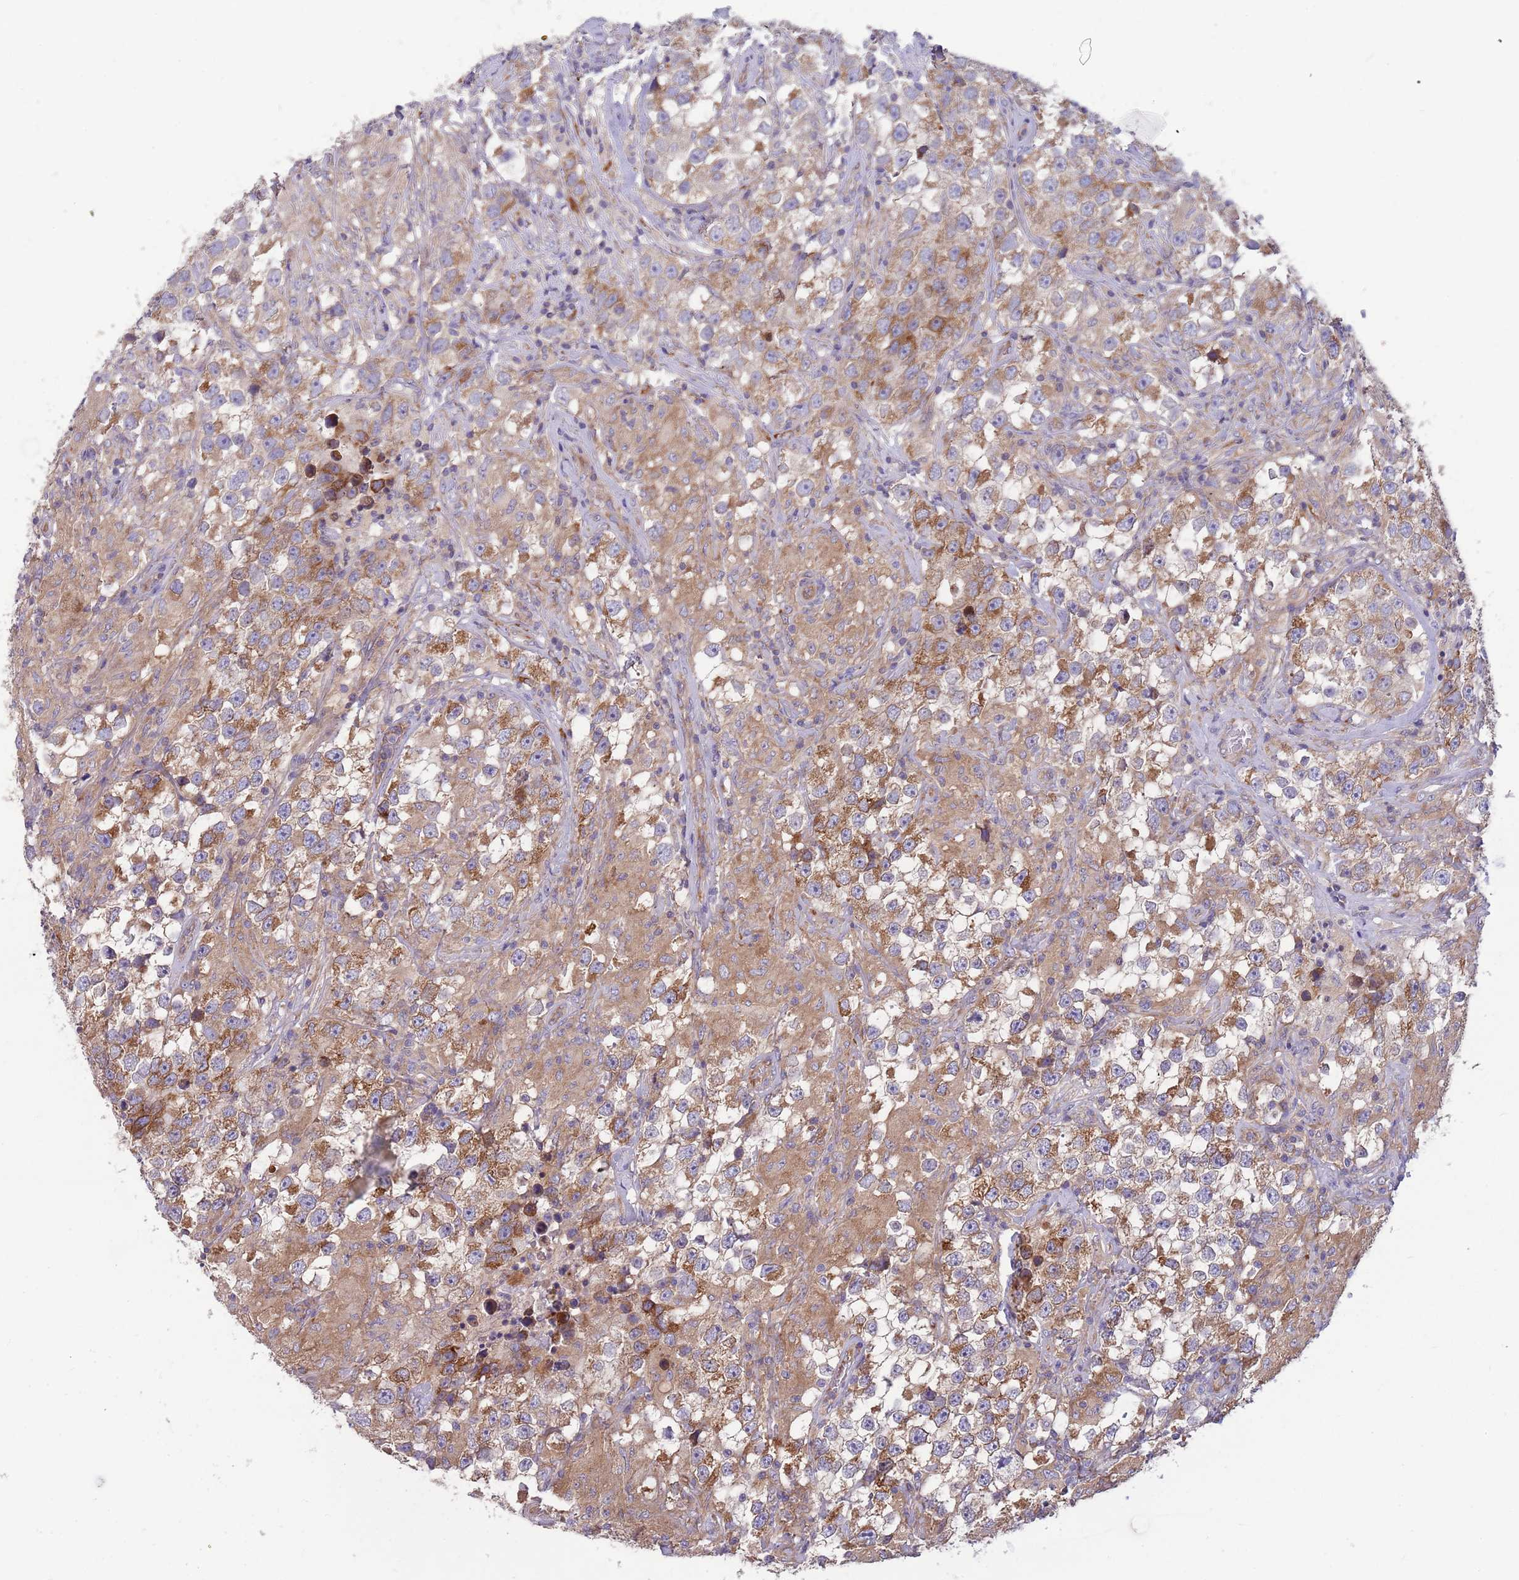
{"staining": {"intensity": "moderate", "quantity": ">75%", "location": "cytoplasmic/membranous"}, "tissue": "testis cancer", "cell_type": "Tumor cells", "image_type": "cancer", "snomed": [{"axis": "morphology", "description": "Seminoma, NOS"}, {"axis": "topography", "description": "Testis"}], "caption": "There is medium levels of moderate cytoplasmic/membranous staining in tumor cells of testis seminoma, as demonstrated by immunohistochemical staining (brown color).", "gene": "ARMCX6", "patient": {"sex": "male", "age": 46}}